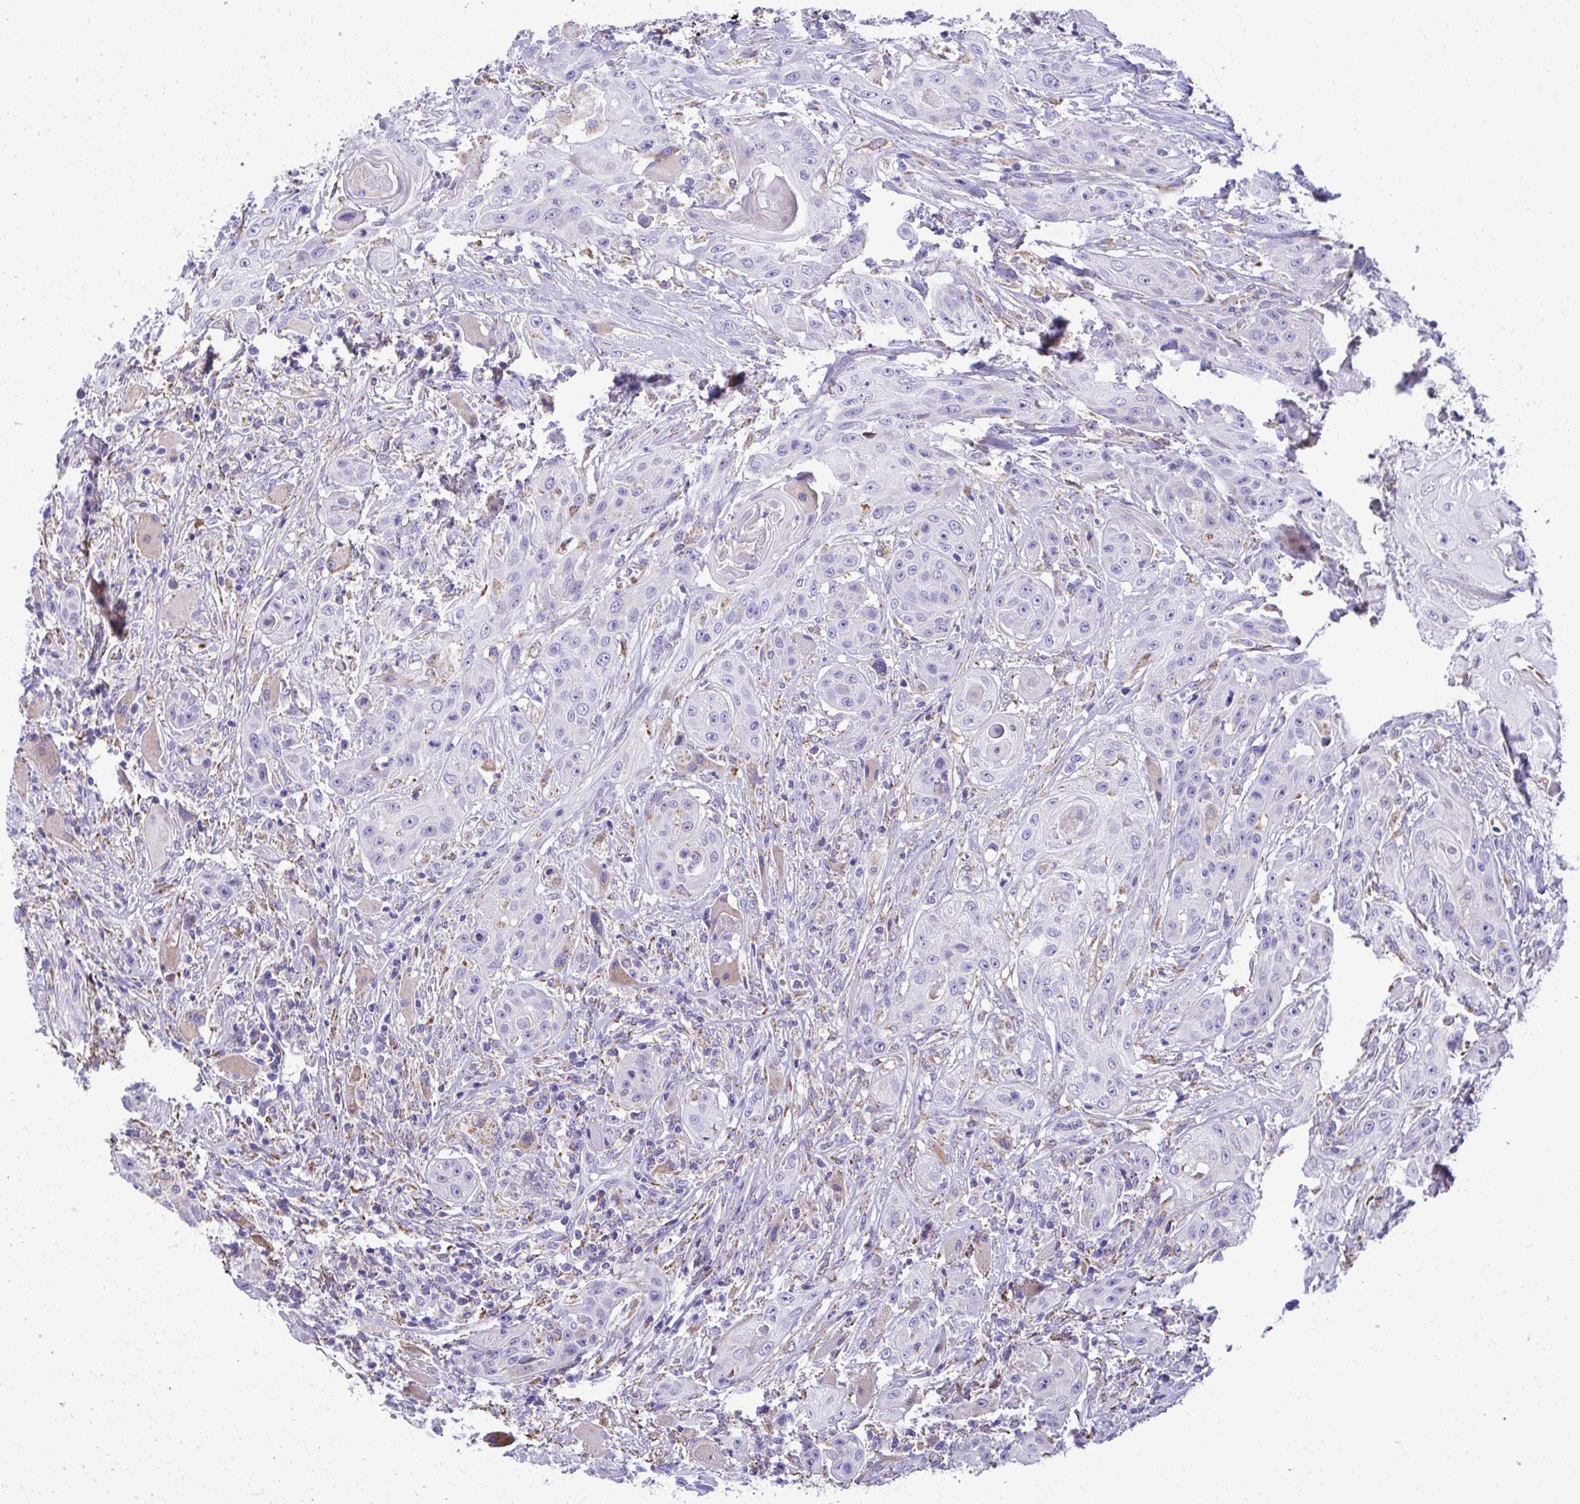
{"staining": {"intensity": "negative", "quantity": "none", "location": "none"}, "tissue": "head and neck cancer", "cell_type": "Tumor cells", "image_type": "cancer", "snomed": [{"axis": "morphology", "description": "Squamous cell carcinoma, NOS"}, {"axis": "topography", "description": "Oral tissue"}, {"axis": "topography", "description": "Head-Neck"}, {"axis": "topography", "description": "Neck, NOS"}], "caption": "High power microscopy micrograph of an IHC photomicrograph of head and neck squamous cell carcinoma, revealing no significant expression in tumor cells.", "gene": "AIG1", "patient": {"sex": "female", "age": 55}}